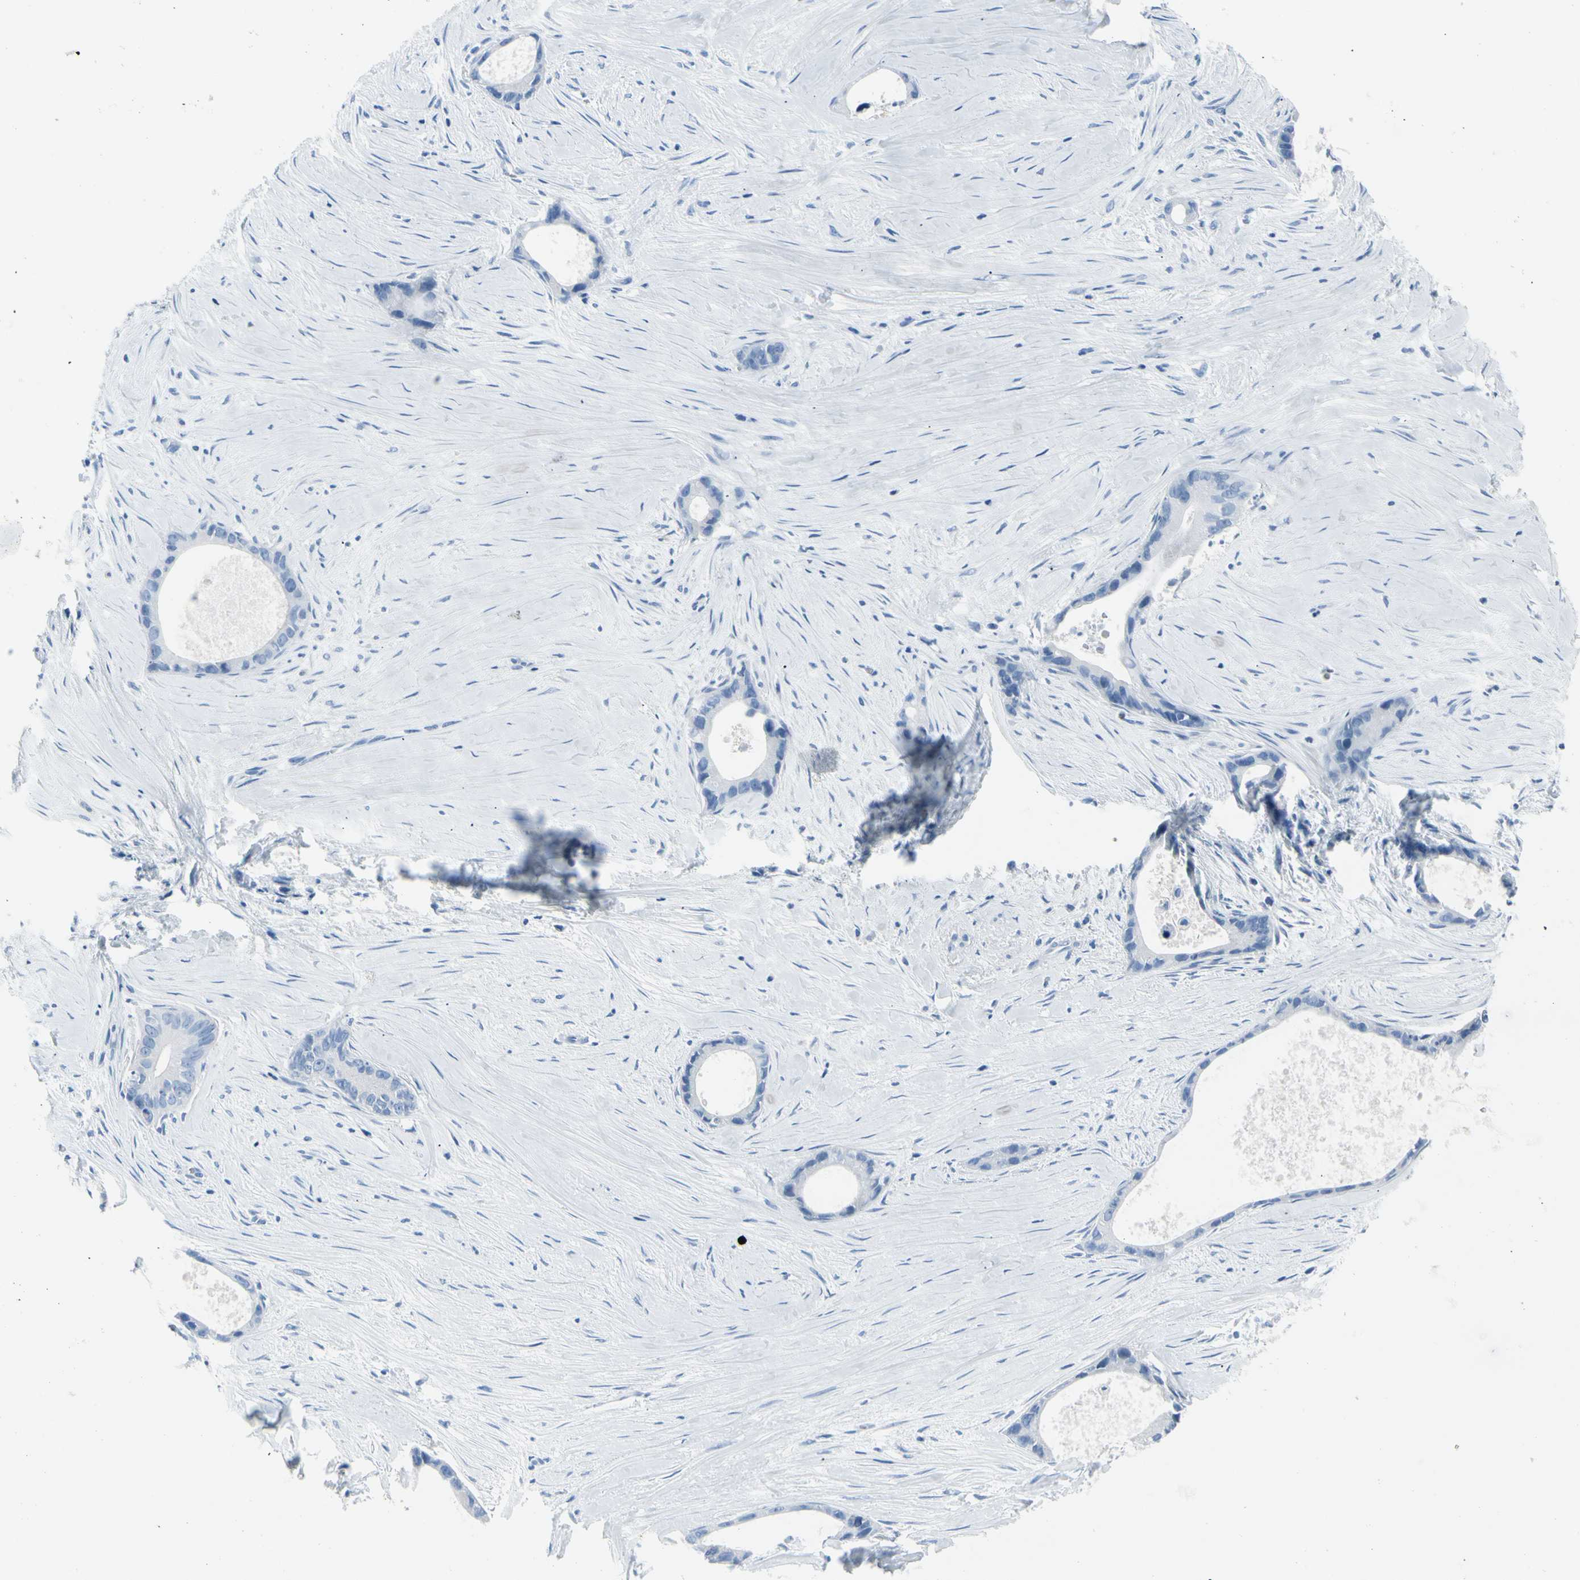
{"staining": {"intensity": "negative", "quantity": "none", "location": "none"}, "tissue": "liver cancer", "cell_type": "Tumor cells", "image_type": "cancer", "snomed": [{"axis": "morphology", "description": "Cholangiocarcinoma"}, {"axis": "topography", "description": "Liver"}], "caption": "Immunohistochemical staining of human liver cholangiocarcinoma displays no significant expression in tumor cells.", "gene": "TPO", "patient": {"sex": "female", "age": 55}}